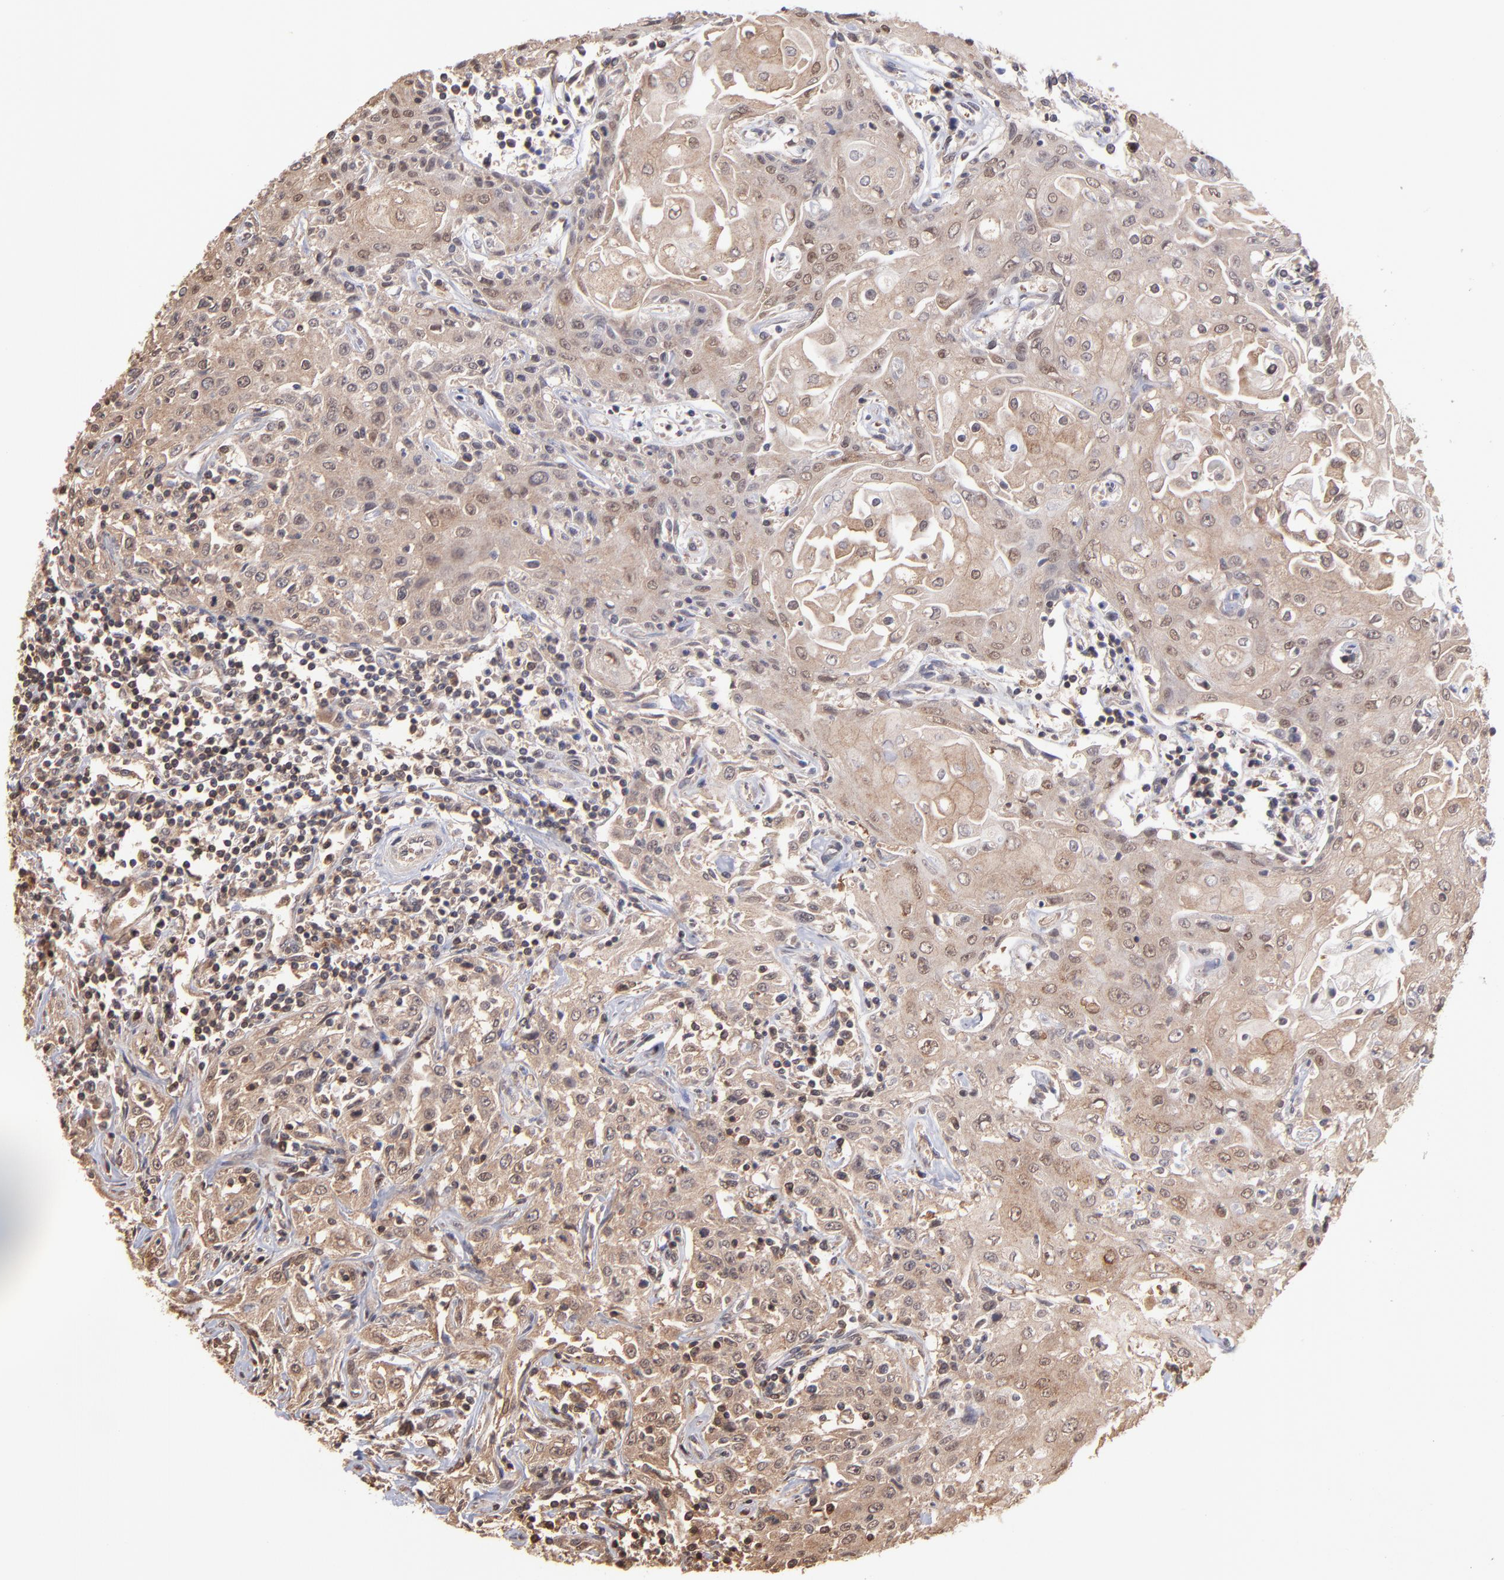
{"staining": {"intensity": "moderate", "quantity": ">75%", "location": "cytoplasmic/membranous"}, "tissue": "head and neck cancer", "cell_type": "Tumor cells", "image_type": "cancer", "snomed": [{"axis": "morphology", "description": "Squamous cell carcinoma, NOS"}, {"axis": "topography", "description": "Oral tissue"}, {"axis": "topography", "description": "Head-Neck"}], "caption": "Head and neck cancer was stained to show a protein in brown. There is medium levels of moderate cytoplasmic/membranous positivity in approximately >75% of tumor cells. Using DAB (3,3'-diaminobenzidine) (brown) and hematoxylin (blue) stains, captured at high magnification using brightfield microscopy.", "gene": "MAP2K2", "patient": {"sex": "female", "age": 76}}